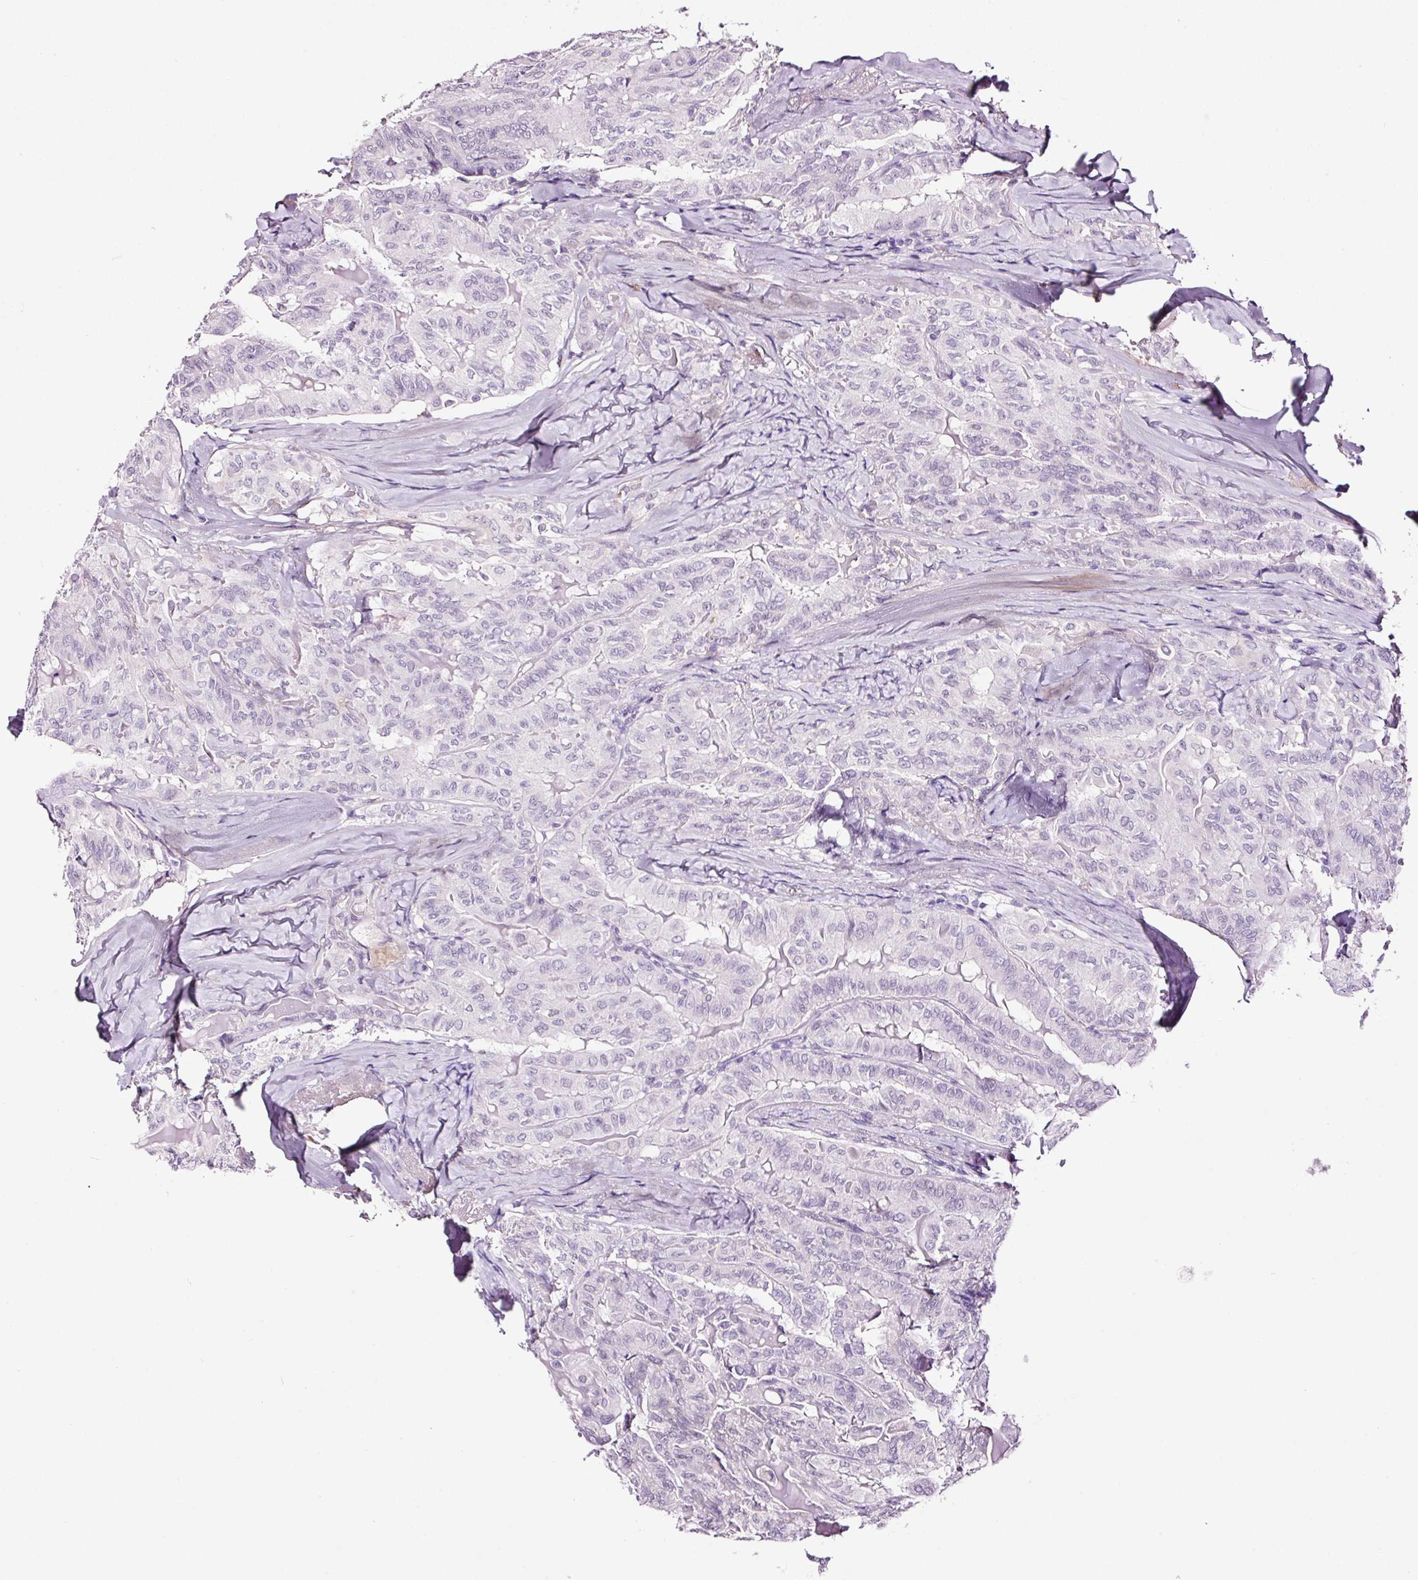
{"staining": {"intensity": "negative", "quantity": "none", "location": "none"}, "tissue": "thyroid cancer", "cell_type": "Tumor cells", "image_type": "cancer", "snomed": [{"axis": "morphology", "description": "Papillary adenocarcinoma, NOS"}, {"axis": "topography", "description": "Thyroid gland"}], "caption": "IHC photomicrograph of neoplastic tissue: human thyroid cancer stained with DAB (3,3'-diaminobenzidine) reveals no significant protein staining in tumor cells.", "gene": "RTF2", "patient": {"sex": "female", "age": 68}}